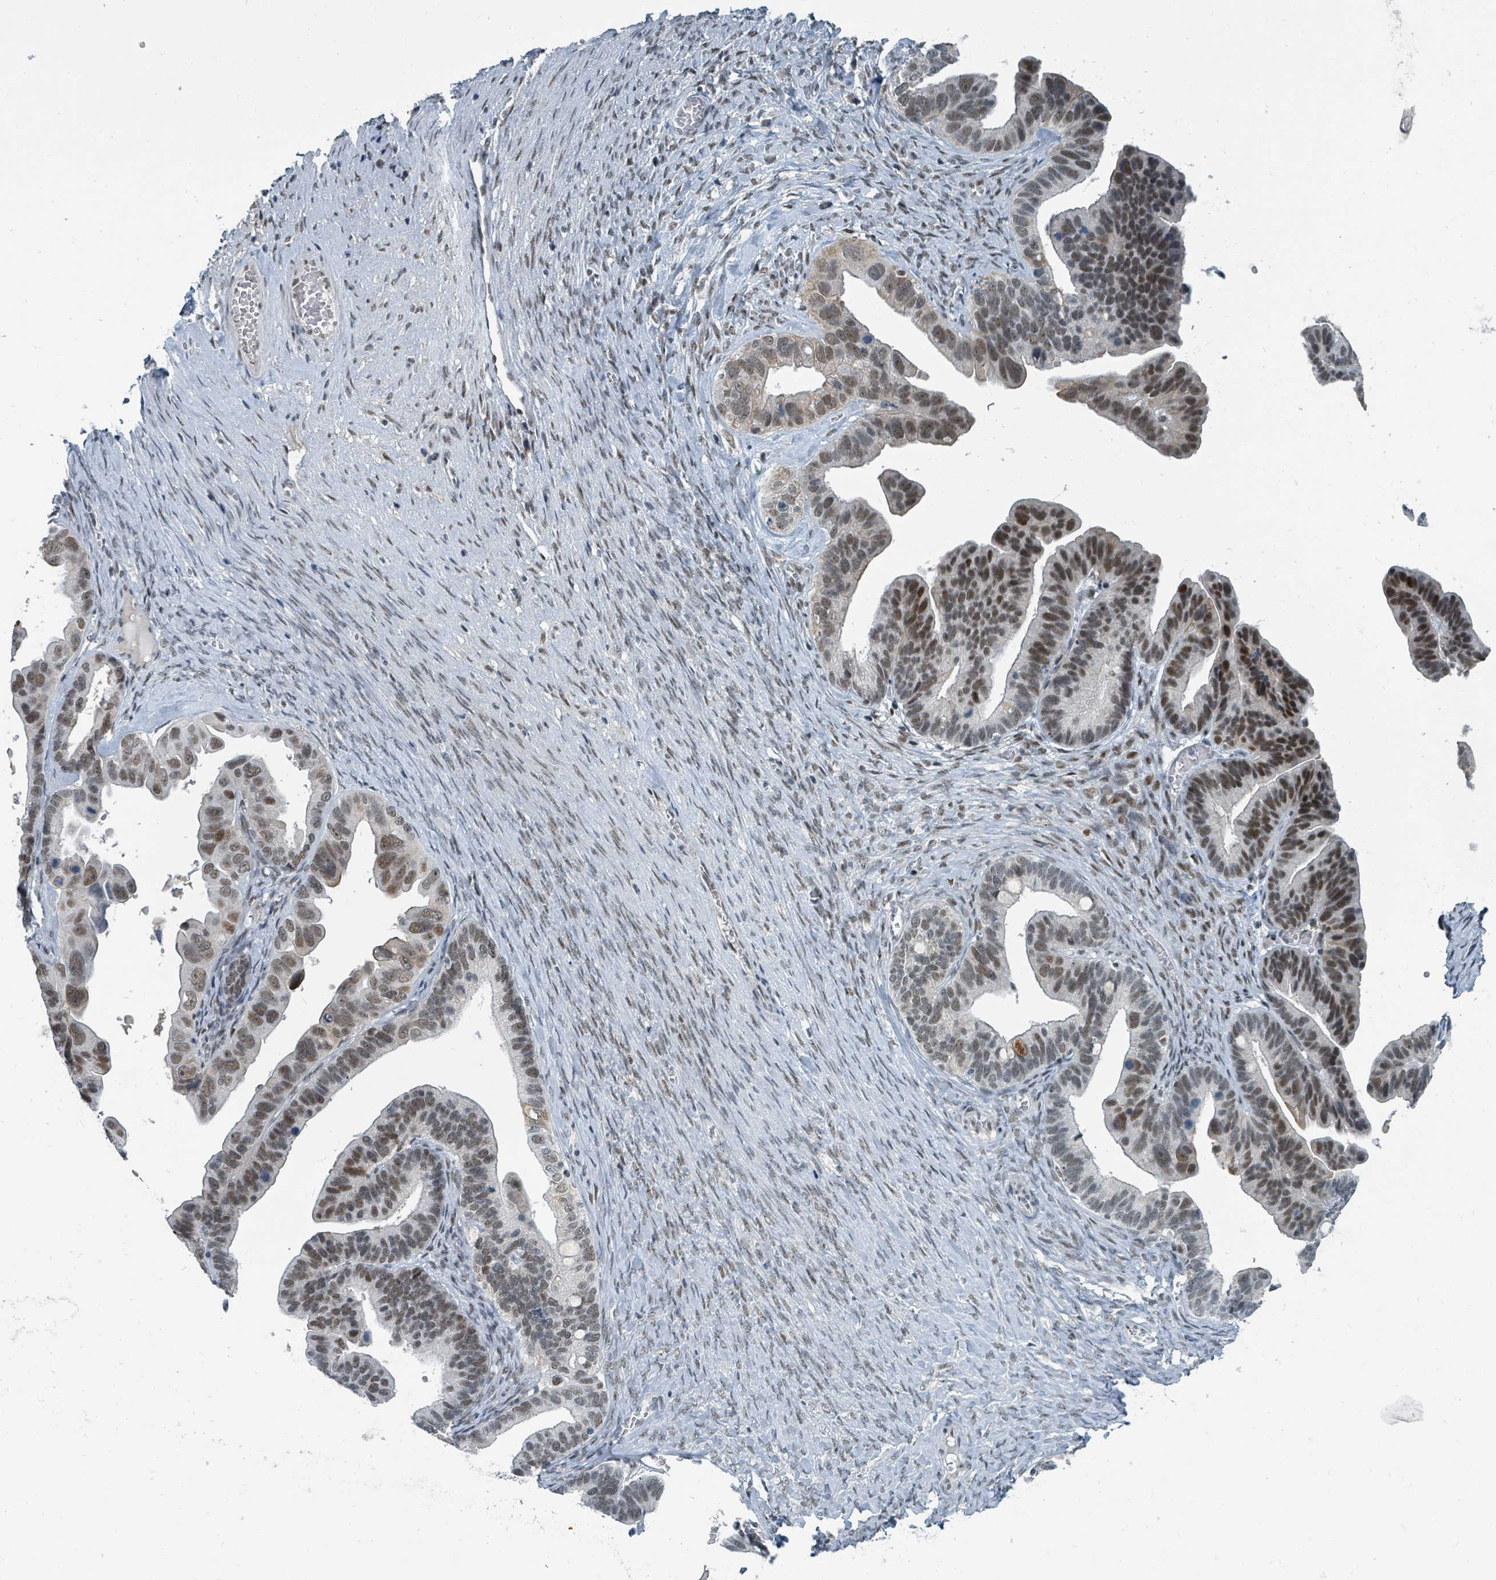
{"staining": {"intensity": "moderate", "quantity": ">75%", "location": "nuclear"}, "tissue": "ovarian cancer", "cell_type": "Tumor cells", "image_type": "cancer", "snomed": [{"axis": "morphology", "description": "Cystadenocarcinoma, serous, NOS"}, {"axis": "topography", "description": "Ovary"}], "caption": "High-power microscopy captured an immunohistochemistry micrograph of serous cystadenocarcinoma (ovarian), revealing moderate nuclear expression in about >75% of tumor cells.", "gene": "UCK1", "patient": {"sex": "female", "age": 56}}